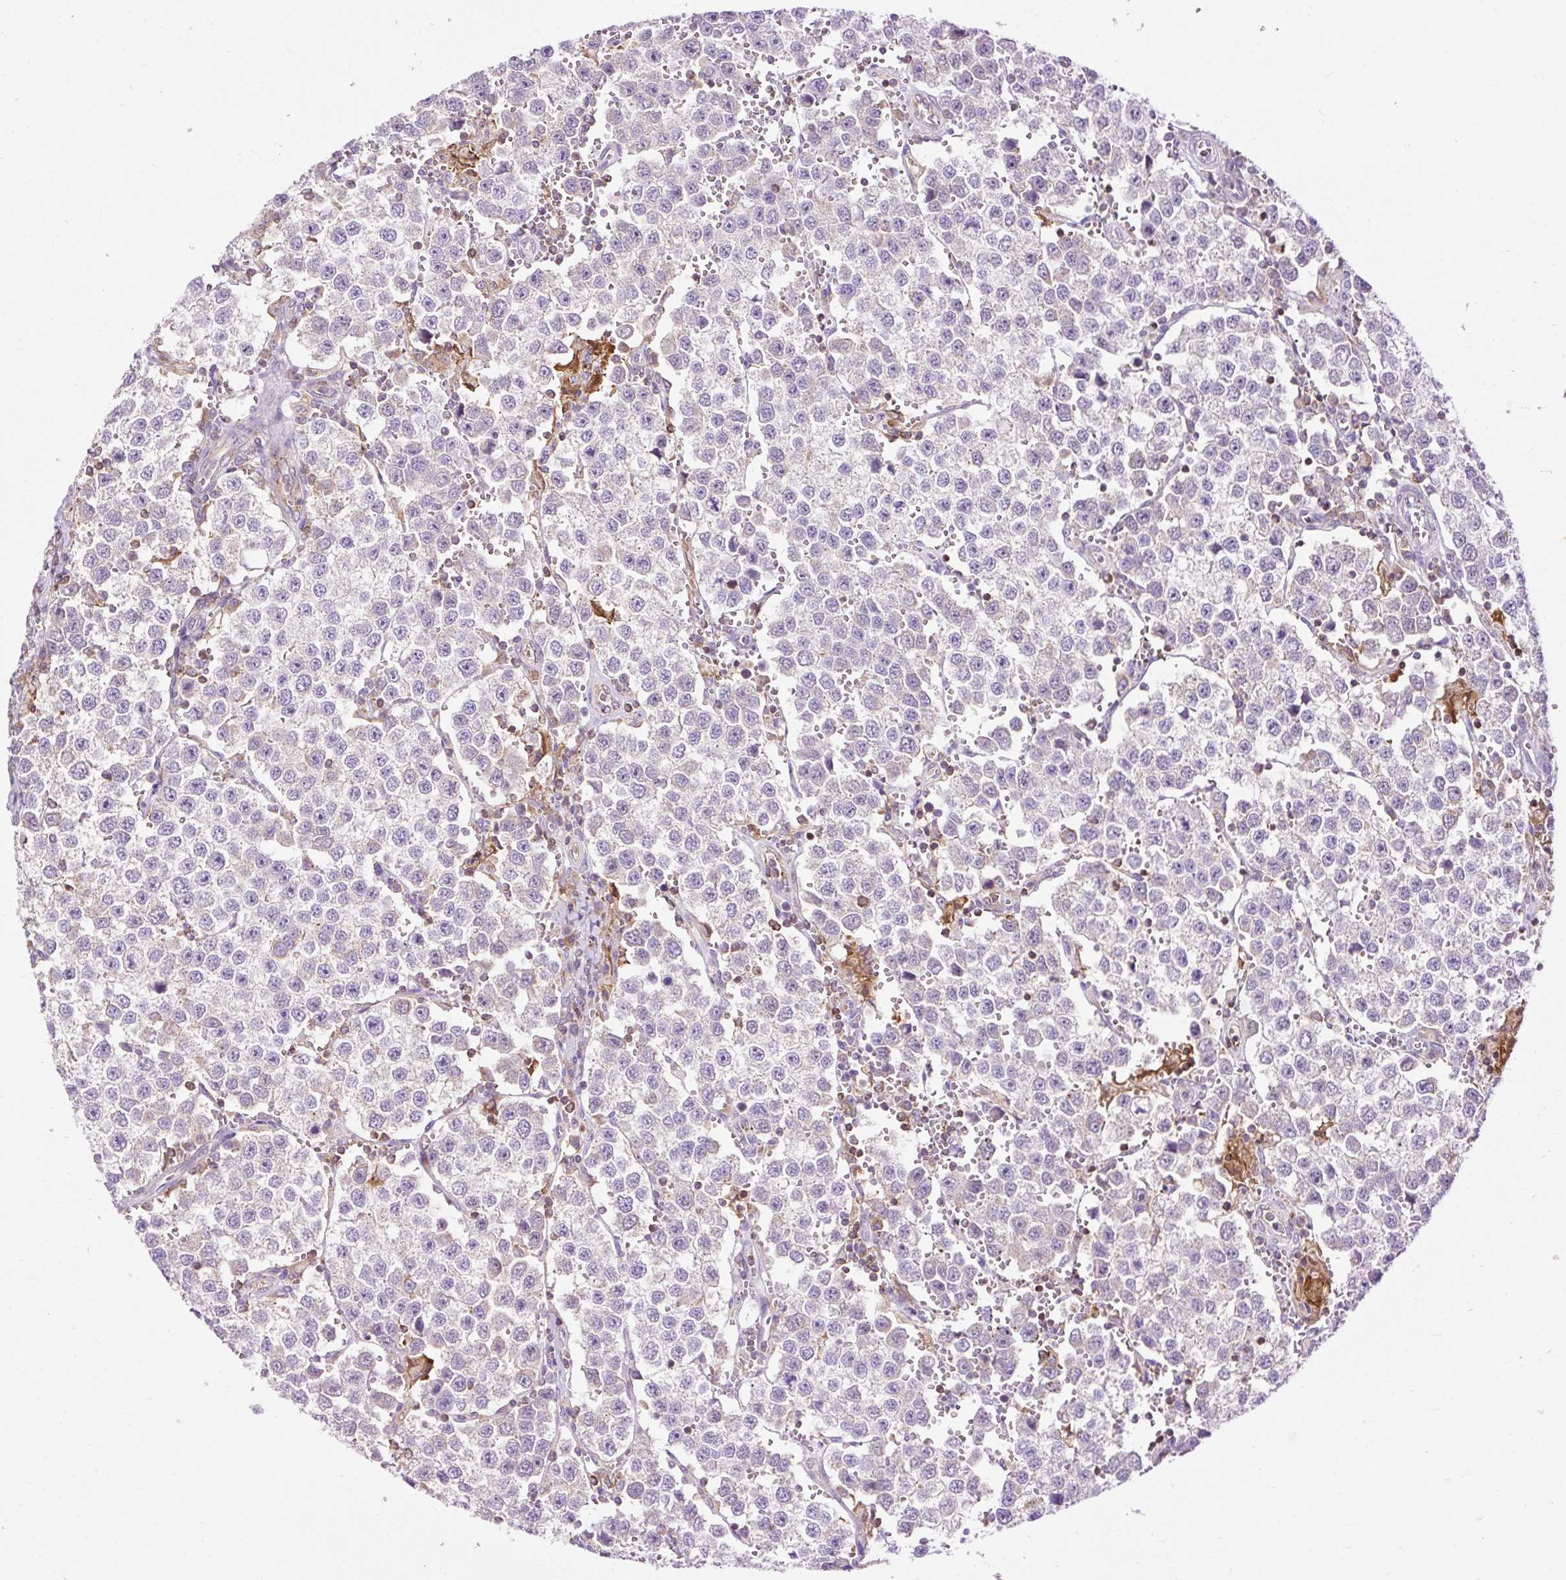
{"staining": {"intensity": "negative", "quantity": "none", "location": "none"}, "tissue": "testis cancer", "cell_type": "Tumor cells", "image_type": "cancer", "snomed": [{"axis": "morphology", "description": "Seminoma, NOS"}, {"axis": "topography", "description": "Testis"}], "caption": "The immunohistochemistry image has no significant staining in tumor cells of seminoma (testis) tissue. (Stains: DAB (3,3'-diaminobenzidine) immunohistochemistry (IHC) with hematoxylin counter stain, Microscopy: brightfield microscopy at high magnification).", "gene": "CD83", "patient": {"sex": "male", "age": 37}}